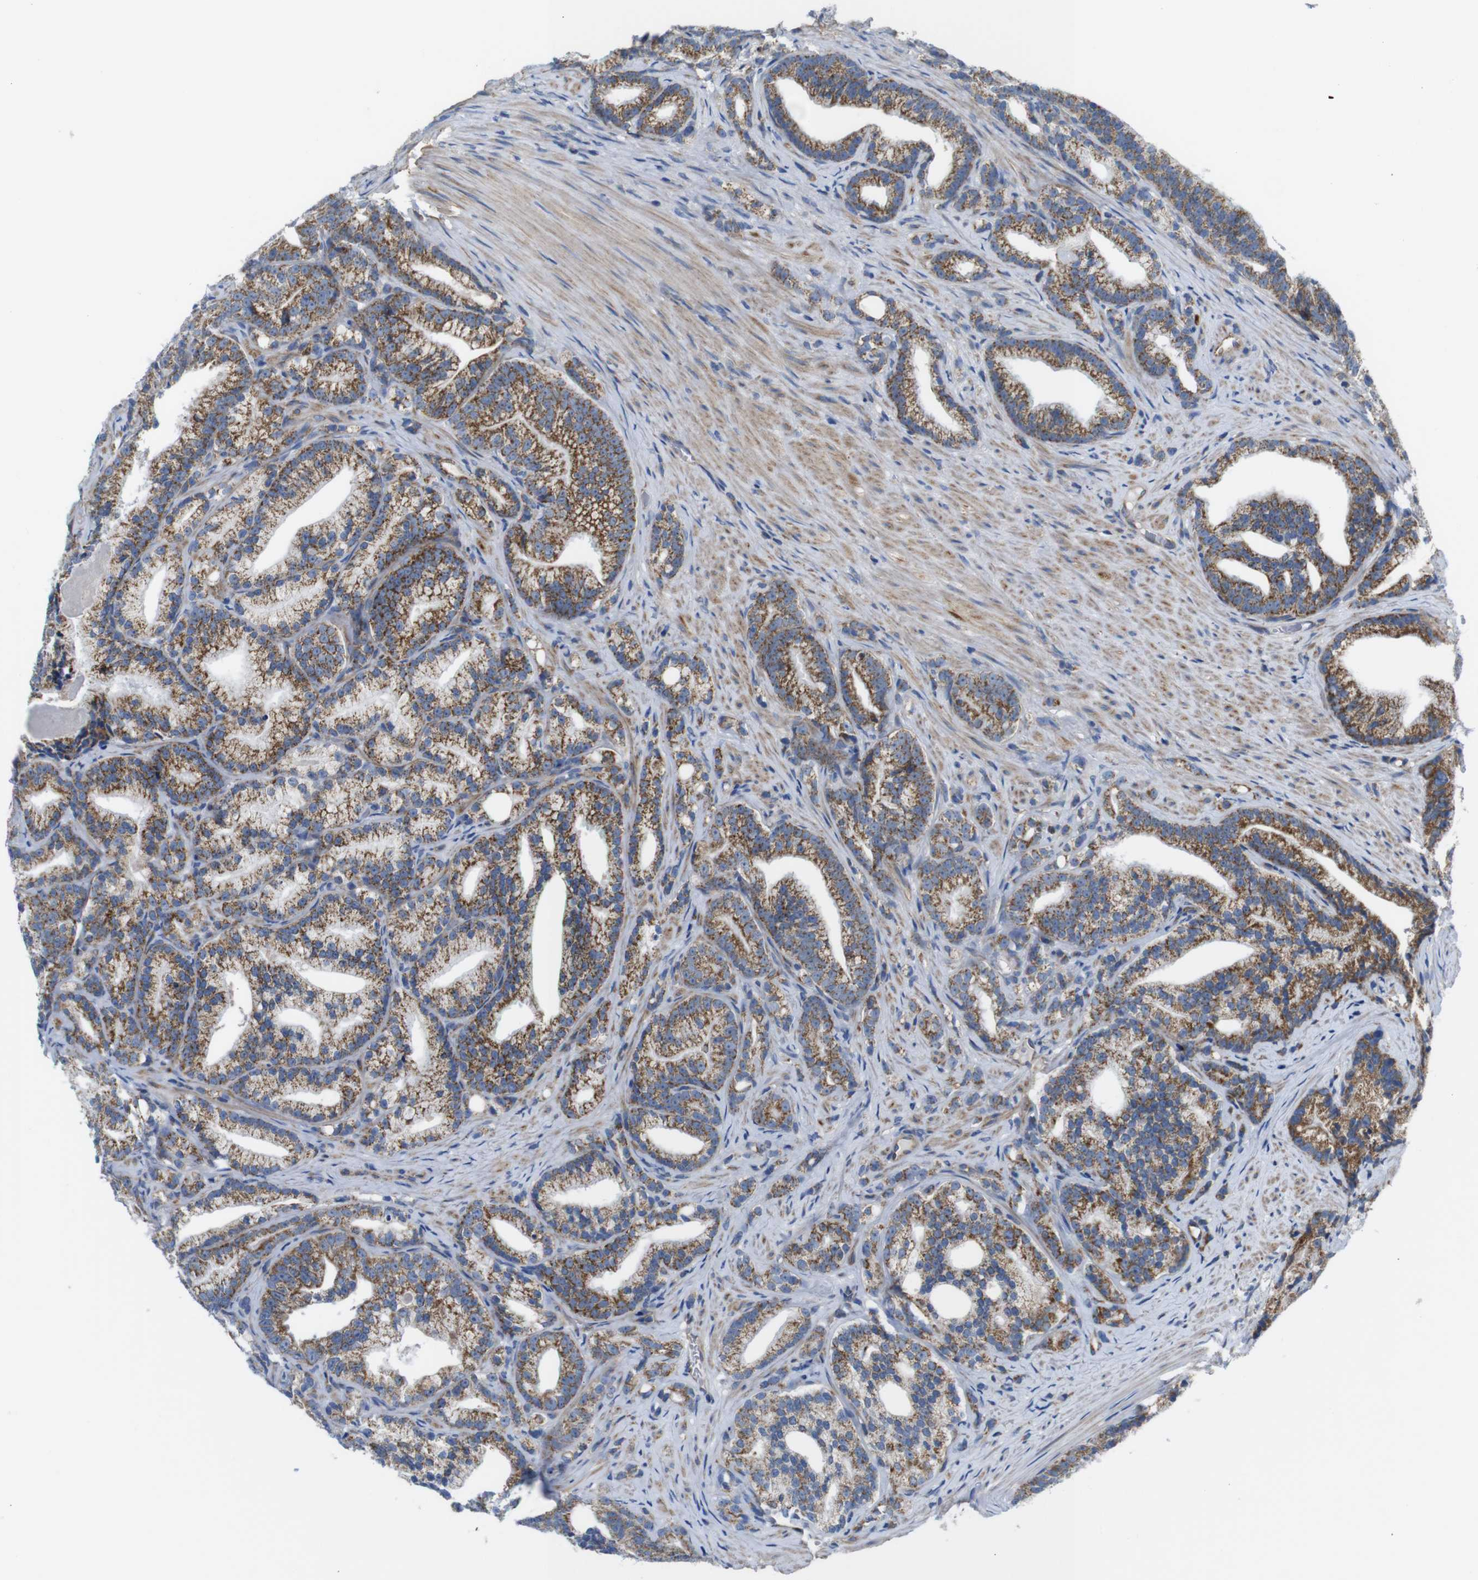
{"staining": {"intensity": "moderate", "quantity": ">75%", "location": "cytoplasmic/membranous"}, "tissue": "prostate cancer", "cell_type": "Tumor cells", "image_type": "cancer", "snomed": [{"axis": "morphology", "description": "Adenocarcinoma, Low grade"}, {"axis": "topography", "description": "Prostate"}], "caption": "Immunohistochemical staining of human prostate cancer (adenocarcinoma (low-grade)) reveals medium levels of moderate cytoplasmic/membranous expression in about >75% of tumor cells. (Stains: DAB (3,3'-diaminobenzidine) in brown, nuclei in blue, Microscopy: brightfield microscopy at high magnification).", "gene": "PDCD1LG2", "patient": {"sex": "male", "age": 89}}